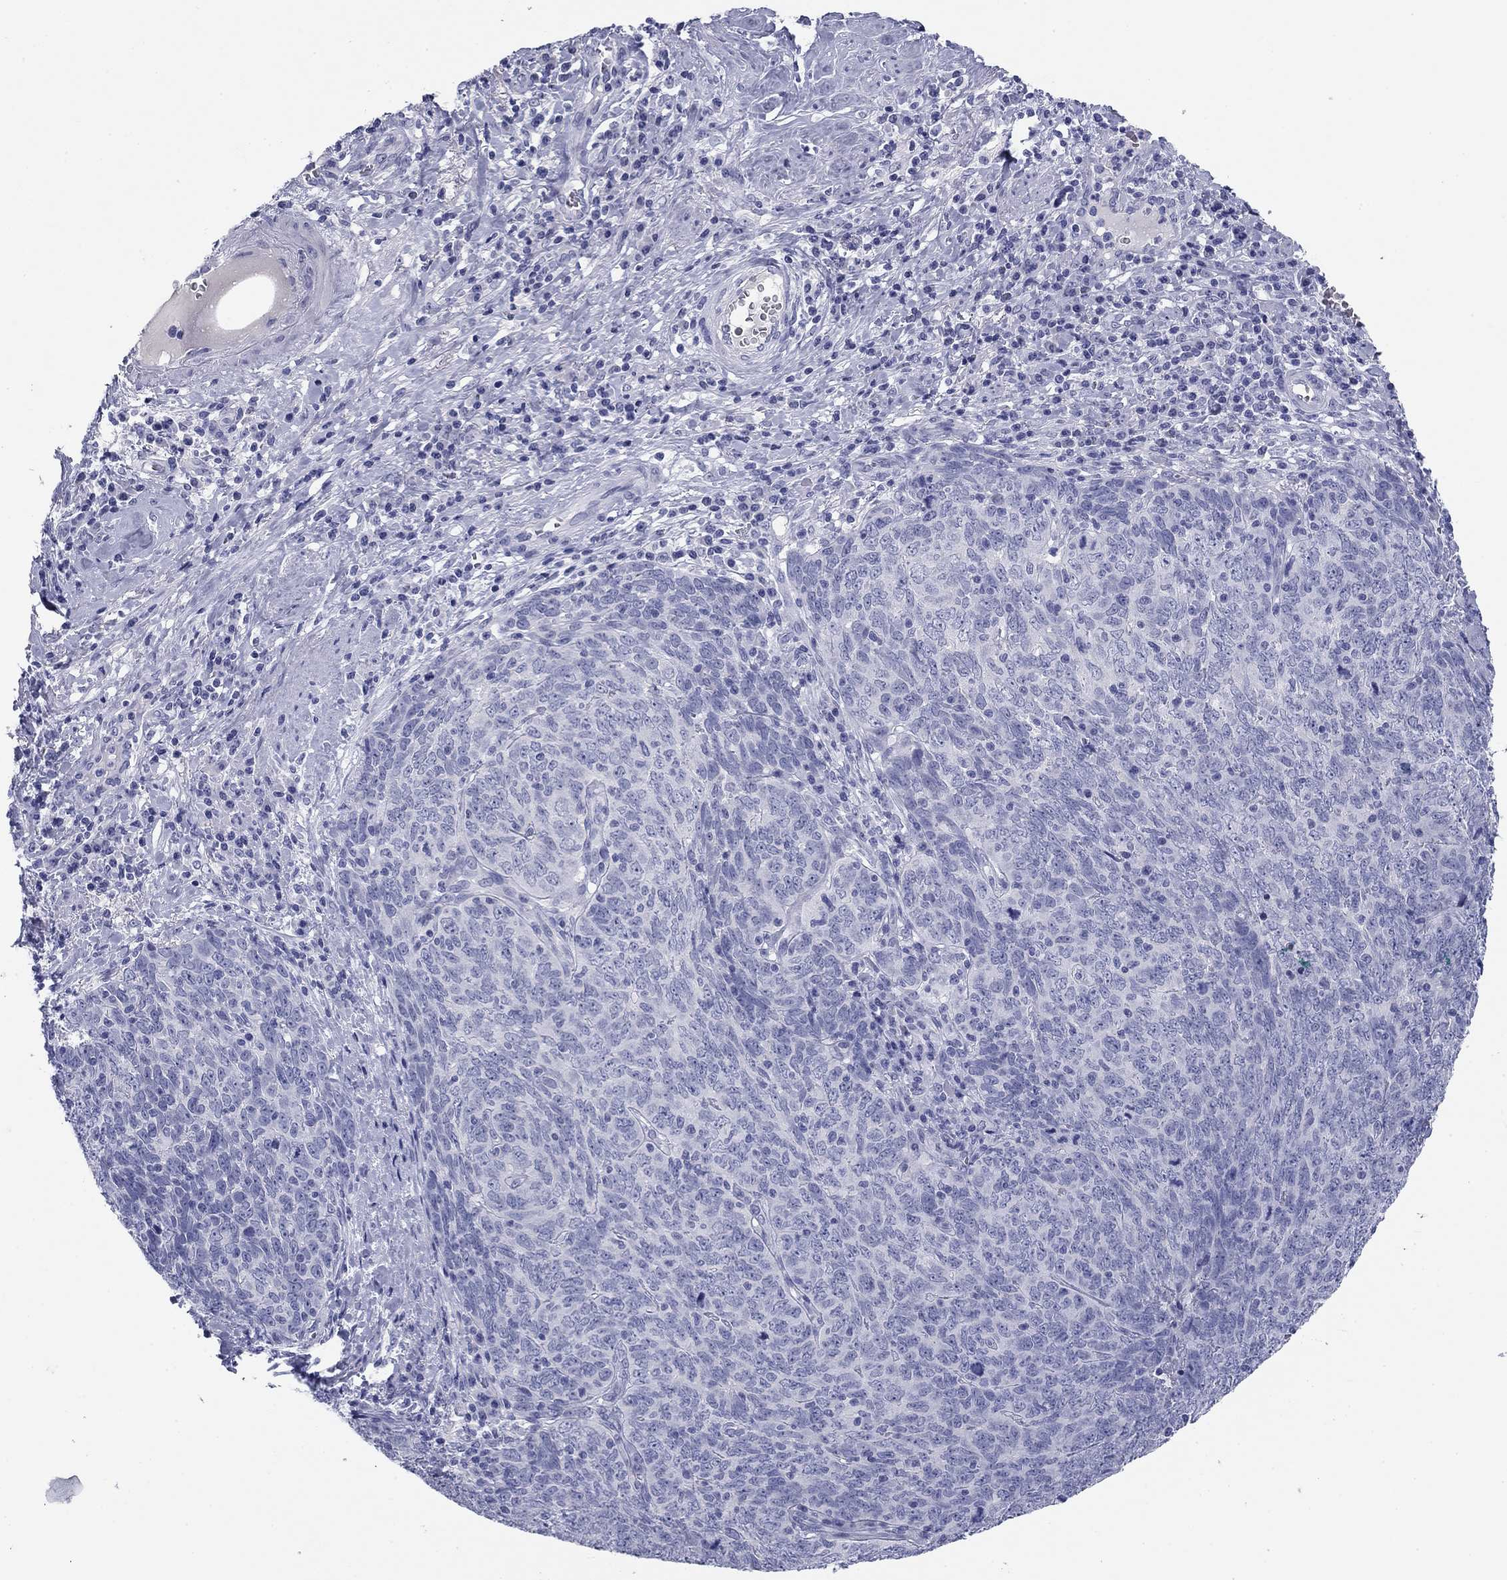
{"staining": {"intensity": "negative", "quantity": "none", "location": "none"}, "tissue": "skin cancer", "cell_type": "Tumor cells", "image_type": "cancer", "snomed": [{"axis": "morphology", "description": "Squamous cell carcinoma, NOS"}, {"axis": "topography", "description": "Skin"}, {"axis": "topography", "description": "Anal"}], "caption": "Immunohistochemistry photomicrograph of neoplastic tissue: skin cancer (squamous cell carcinoma) stained with DAB (3,3'-diaminobenzidine) demonstrates no significant protein staining in tumor cells. (DAB immunohistochemistry, high magnification).", "gene": "KCNH1", "patient": {"sex": "female", "age": 51}}